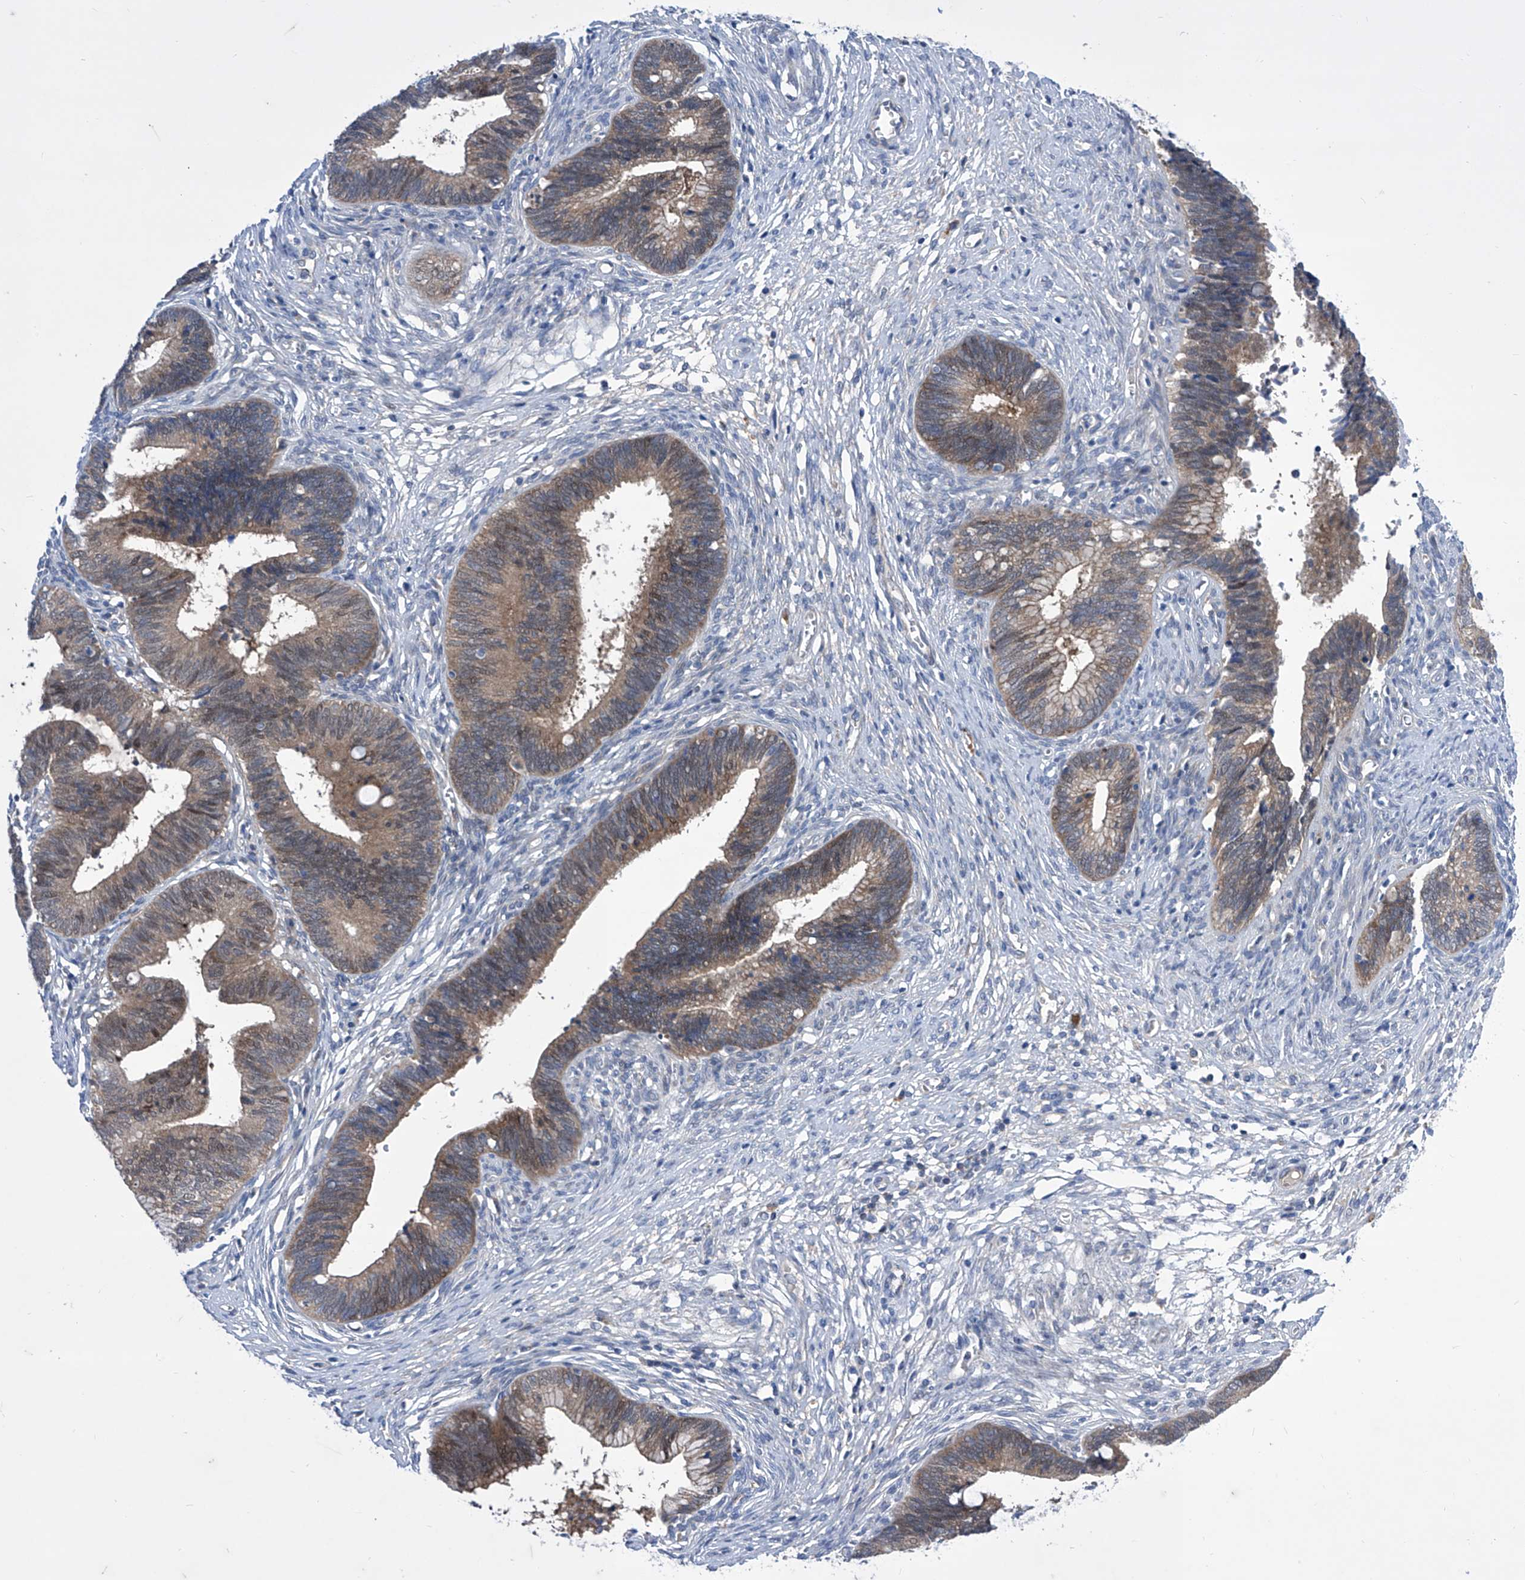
{"staining": {"intensity": "weak", "quantity": "25%-75%", "location": "cytoplasmic/membranous,nuclear"}, "tissue": "cervical cancer", "cell_type": "Tumor cells", "image_type": "cancer", "snomed": [{"axis": "morphology", "description": "Adenocarcinoma, NOS"}, {"axis": "topography", "description": "Cervix"}], "caption": "A high-resolution micrograph shows immunohistochemistry staining of cervical adenocarcinoma, which reveals weak cytoplasmic/membranous and nuclear expression in about 25%-75% of tumor cells.", "gene": "SRBD1", "patient": {"sex": "female", "age": 44}}